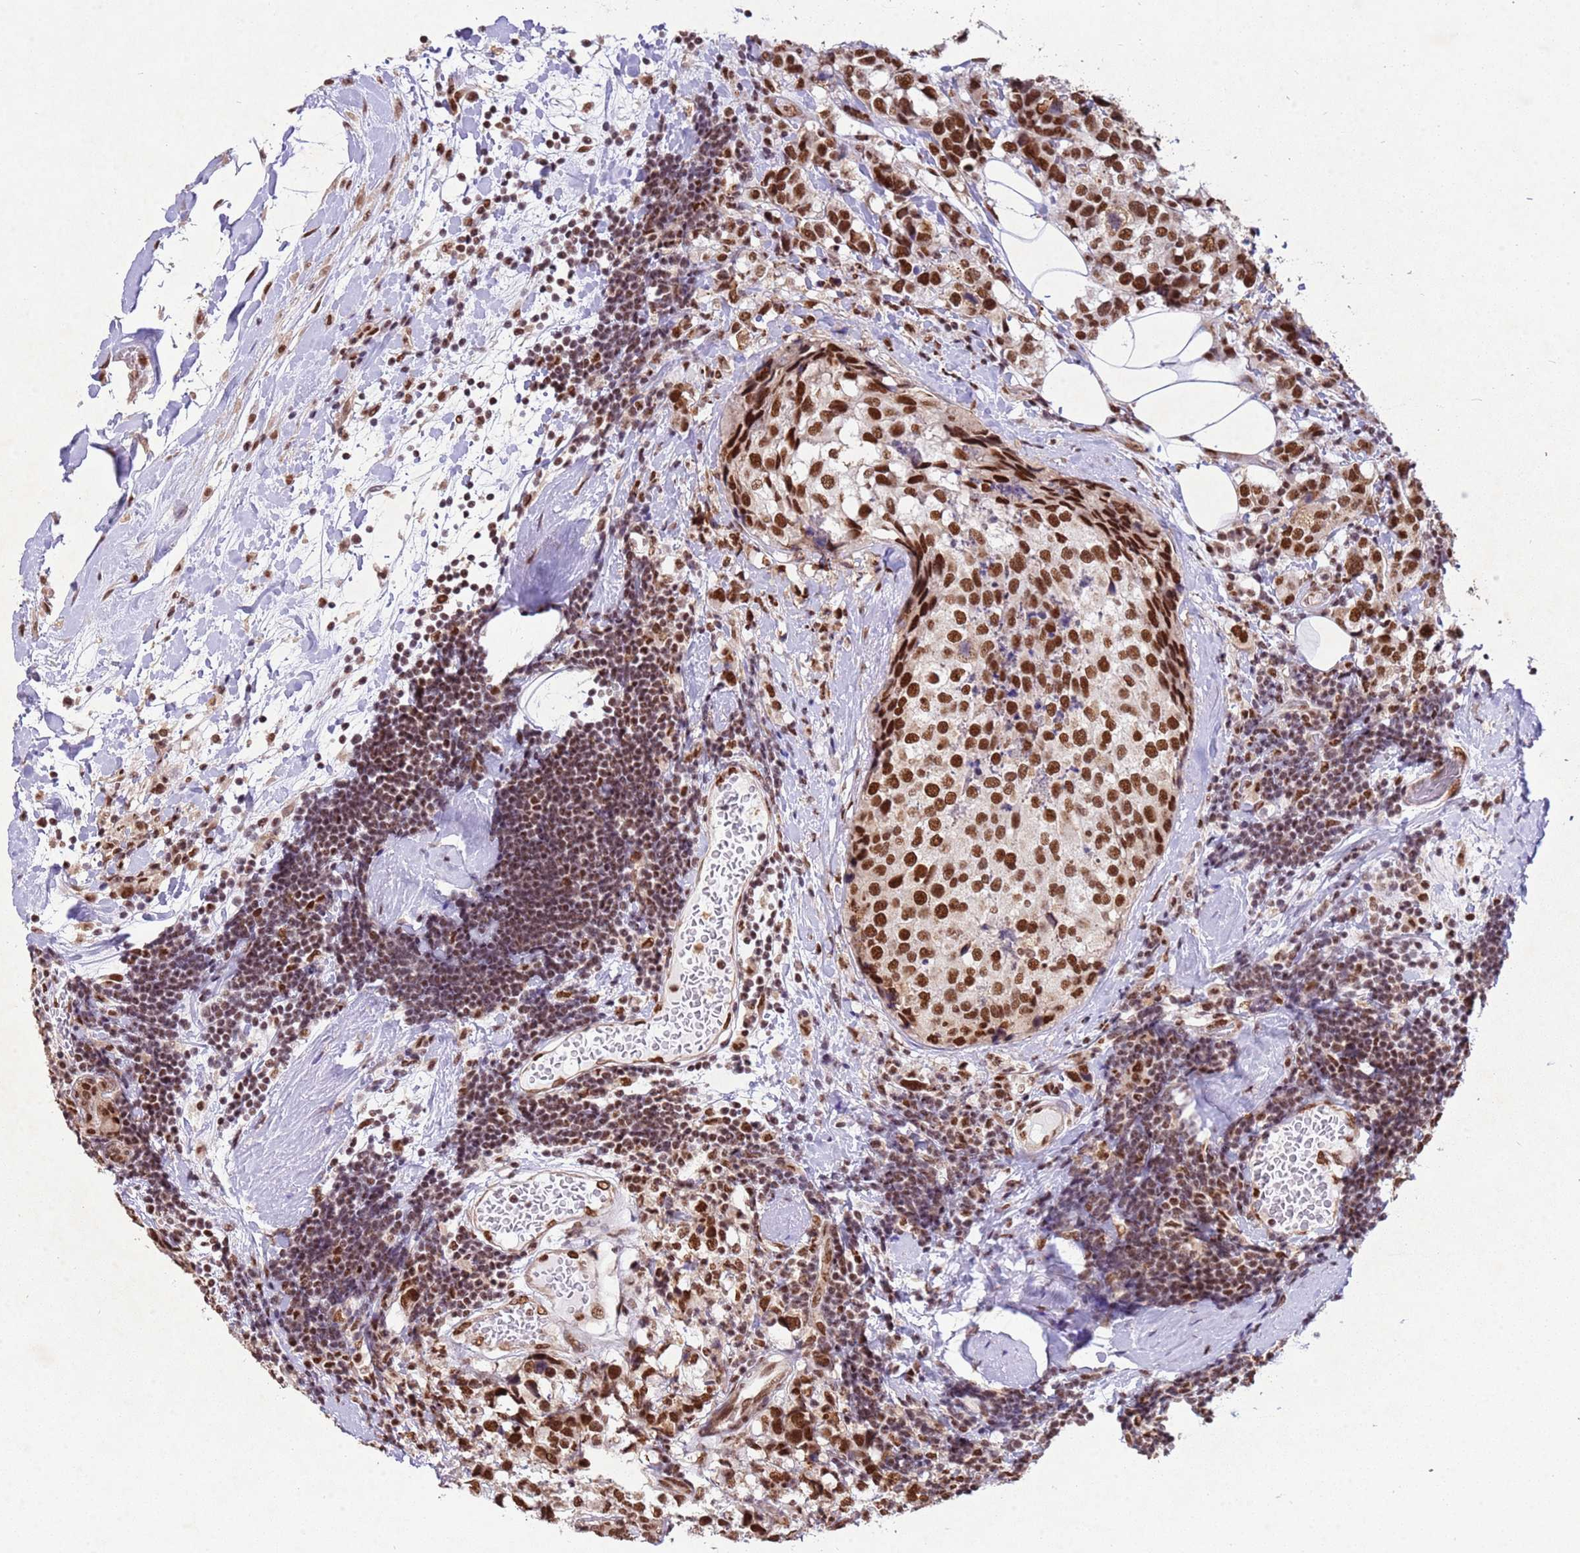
{"staining": {"intensity": "strong", "quantity": ">75%", "location": "nuclear"}, "tissue": "breast cancer", "cell_type": "Tumor cells", "image_type": "cancer", "snomed": [{"axis": "morphology", "description": "Lobular carcinoma"}, {"axis": "topography", "description": "Breast"}], "caption": "Tumor cells demonstrate high levels of strong nuclear staining in about >75% of cells in human breast lobular carcinoma.", "gene": "ESF1", "patient": {"sex": "female", "age": 59}}